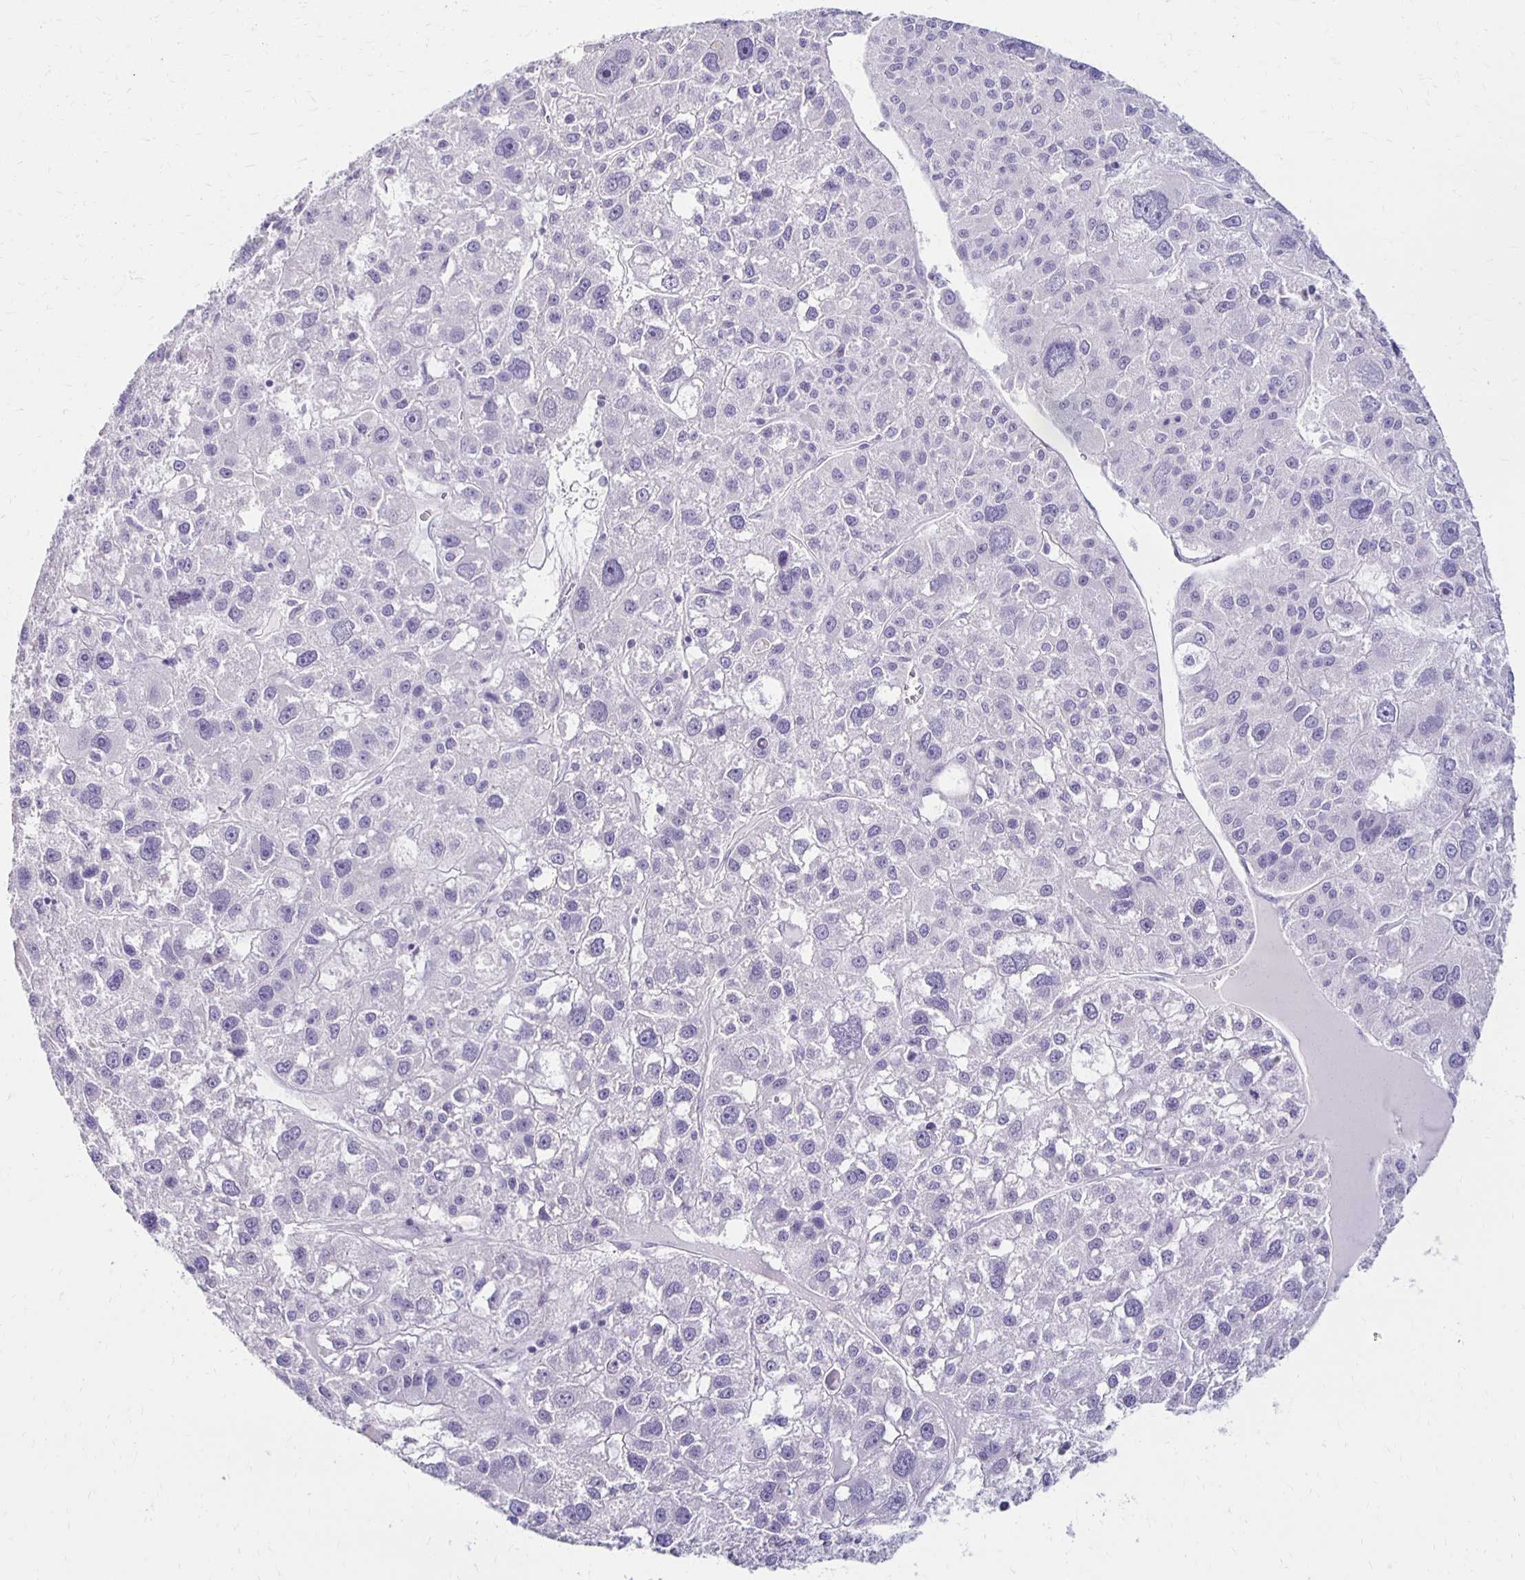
{"staining": {"intensity": "negative", "quantity": "none", "location": "none"}, "tissue": "liver cancer", "cell_type": "Tumor cells", "image_type": "cancer", "snomed": [{"axis": "morphology", "description": "Carcinoma, Hepatocellular, NOS"}, {"axis": "topography", "description": "Liver"}], "caption": "A histopathology image of human liver hepatocellular carcinoma is negative for staining in tumor cells. (DAB immunohistochemistry (IHC) visualized using brightfield microscopy, high magnification).", "gene": "RYR1", "patient": {"sex": "male", "age": 73}}